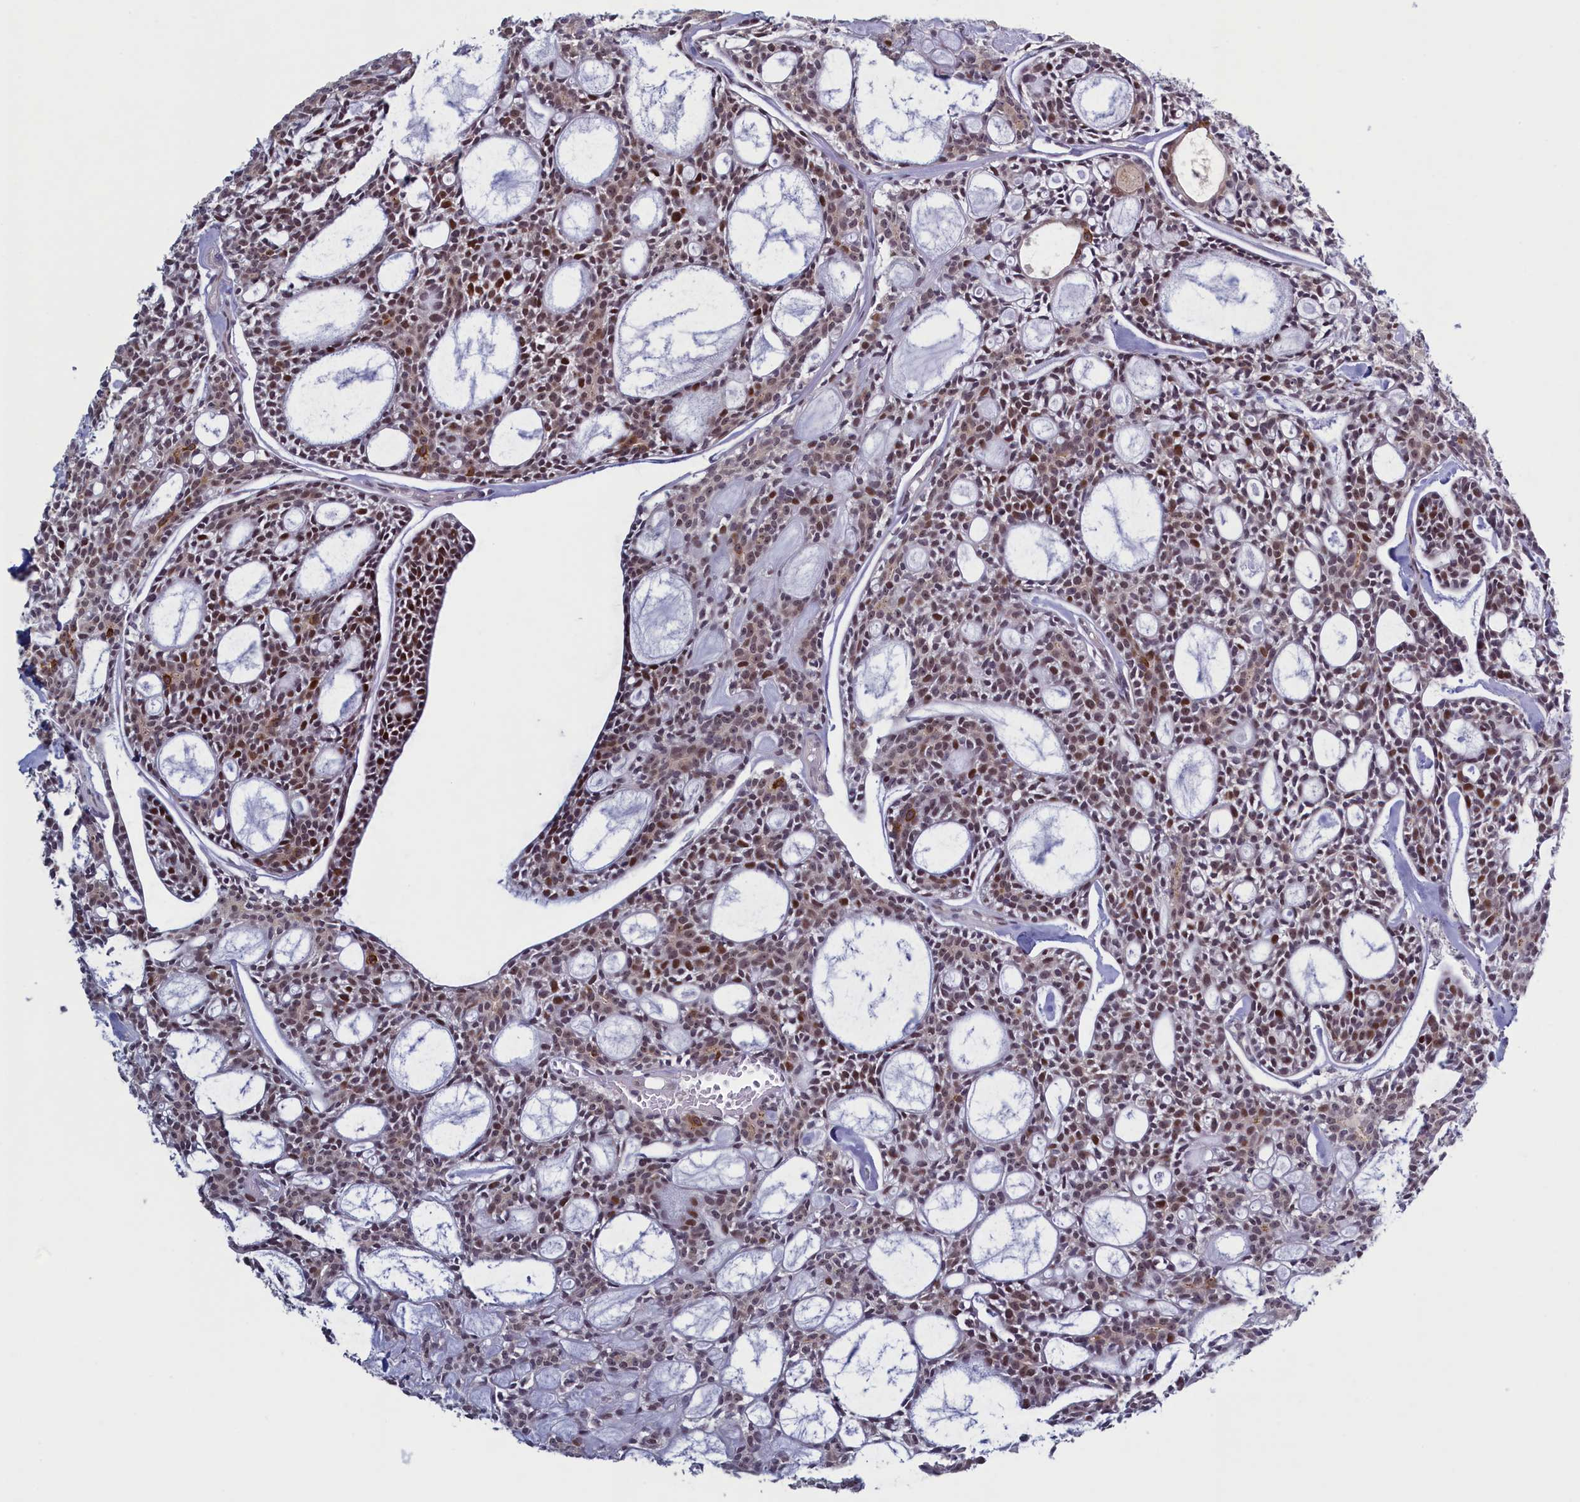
{"staining": {"intensity": "moderate", "quantity": "25%-75%", "location": "cytoplasmic/membranous,nuclear"}, "tissue": "head and neck cancer", "cell_type": "Tumor cells", "image_type": "cancer", "snomed": [{"axis": "morphology", "description": "Adenocarcinoma, NOS"}, {"axis": "topography", "description": "Salivary gland"}, {"axis": "topography", "description": "Head-Neck"}], "caption": "Approximately 25%-75% of tumor cells in human adenocarcinoma (head and neck) exhibit moderate cytoplasmic/membranous and nuclear protein positivity as visualized by brown immunohistochemical staining.", "gene": "ATF7IP2", "patient": {"sex": "male", "age": 55}}